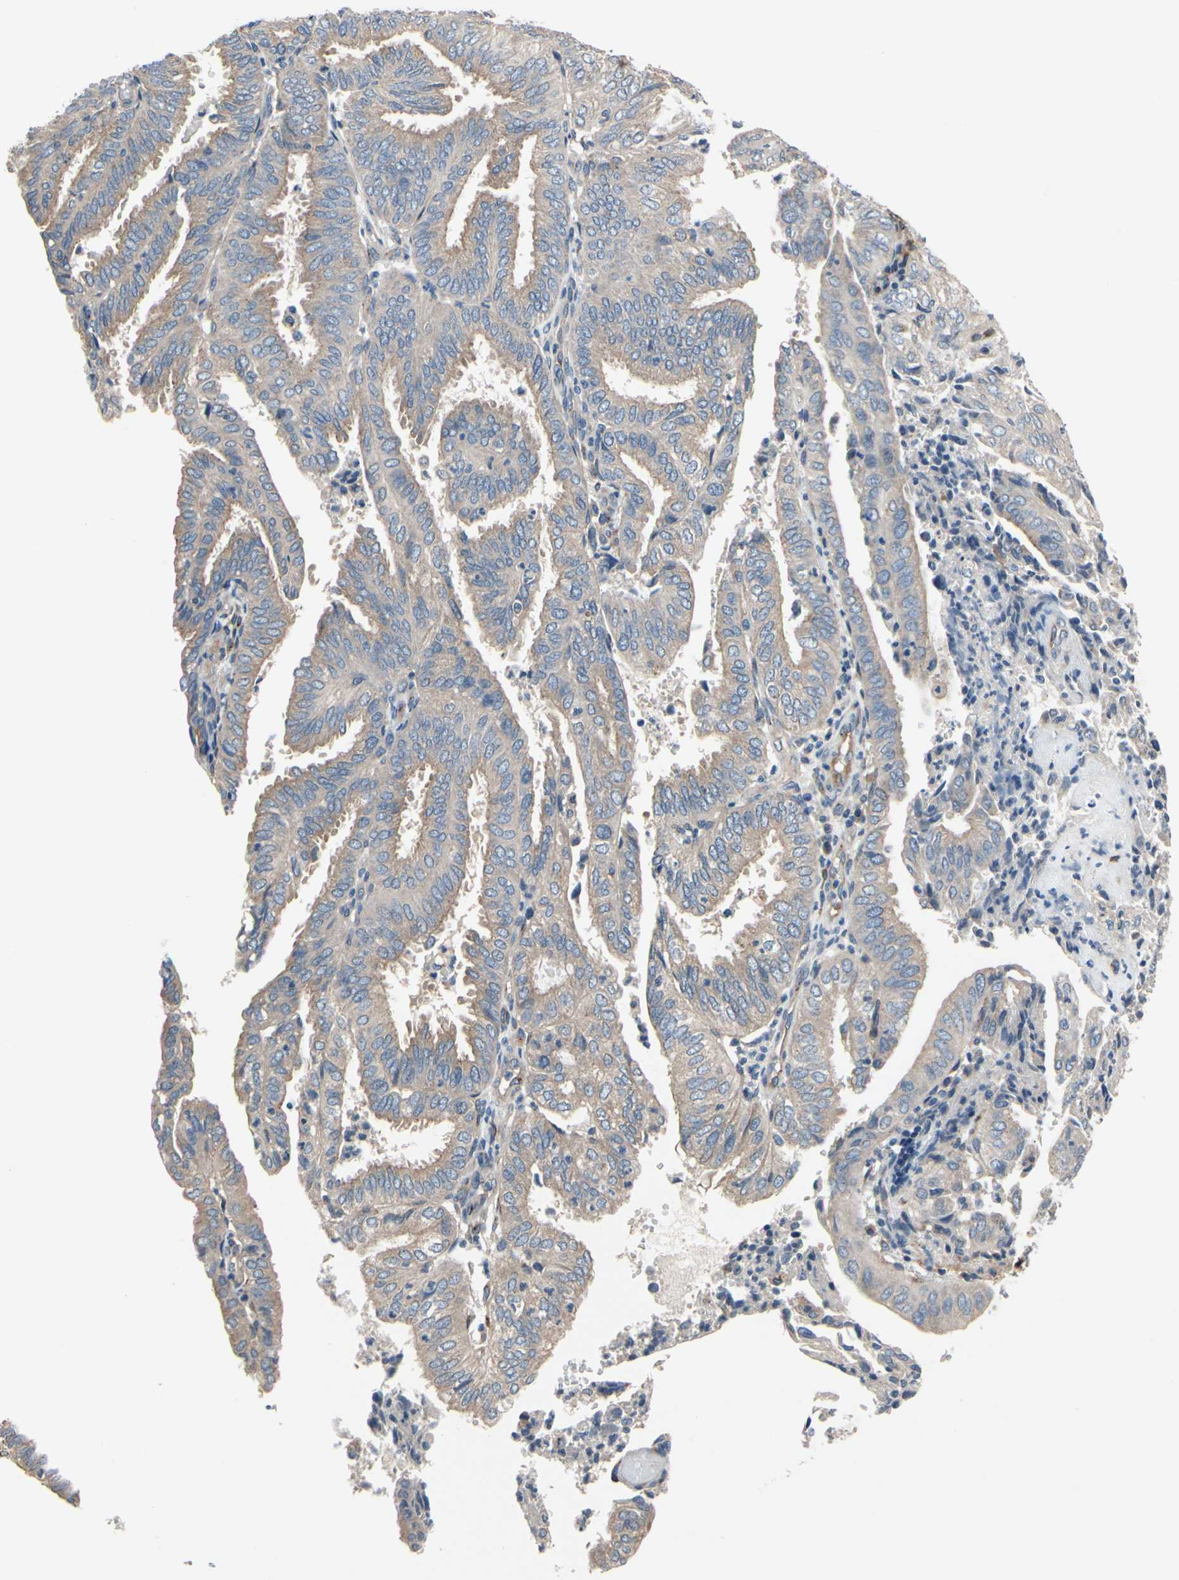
{"staining": {"intensity": "weak", "quantity": ">75%", "location": "cytoplasmic/membranous"}, "tissue": "endometrial cancer", "cell_type": "Tumor cells", "image_type": "cancer", "snomed": [{"axis": "morphology", "description": "Adenocarcinoma, NOS"}, {"axis": "topography", "description": "Uterus"}], "caption": "Immunohistochemical staining of human endometrial cancer (adenocarcinoma) shows low levels of weak cytoplasmic/membranous expression in approximately >75% of tumor cells.", "gene": "PRKAR2B", "patient": {"sex": "female", "age": 60}}